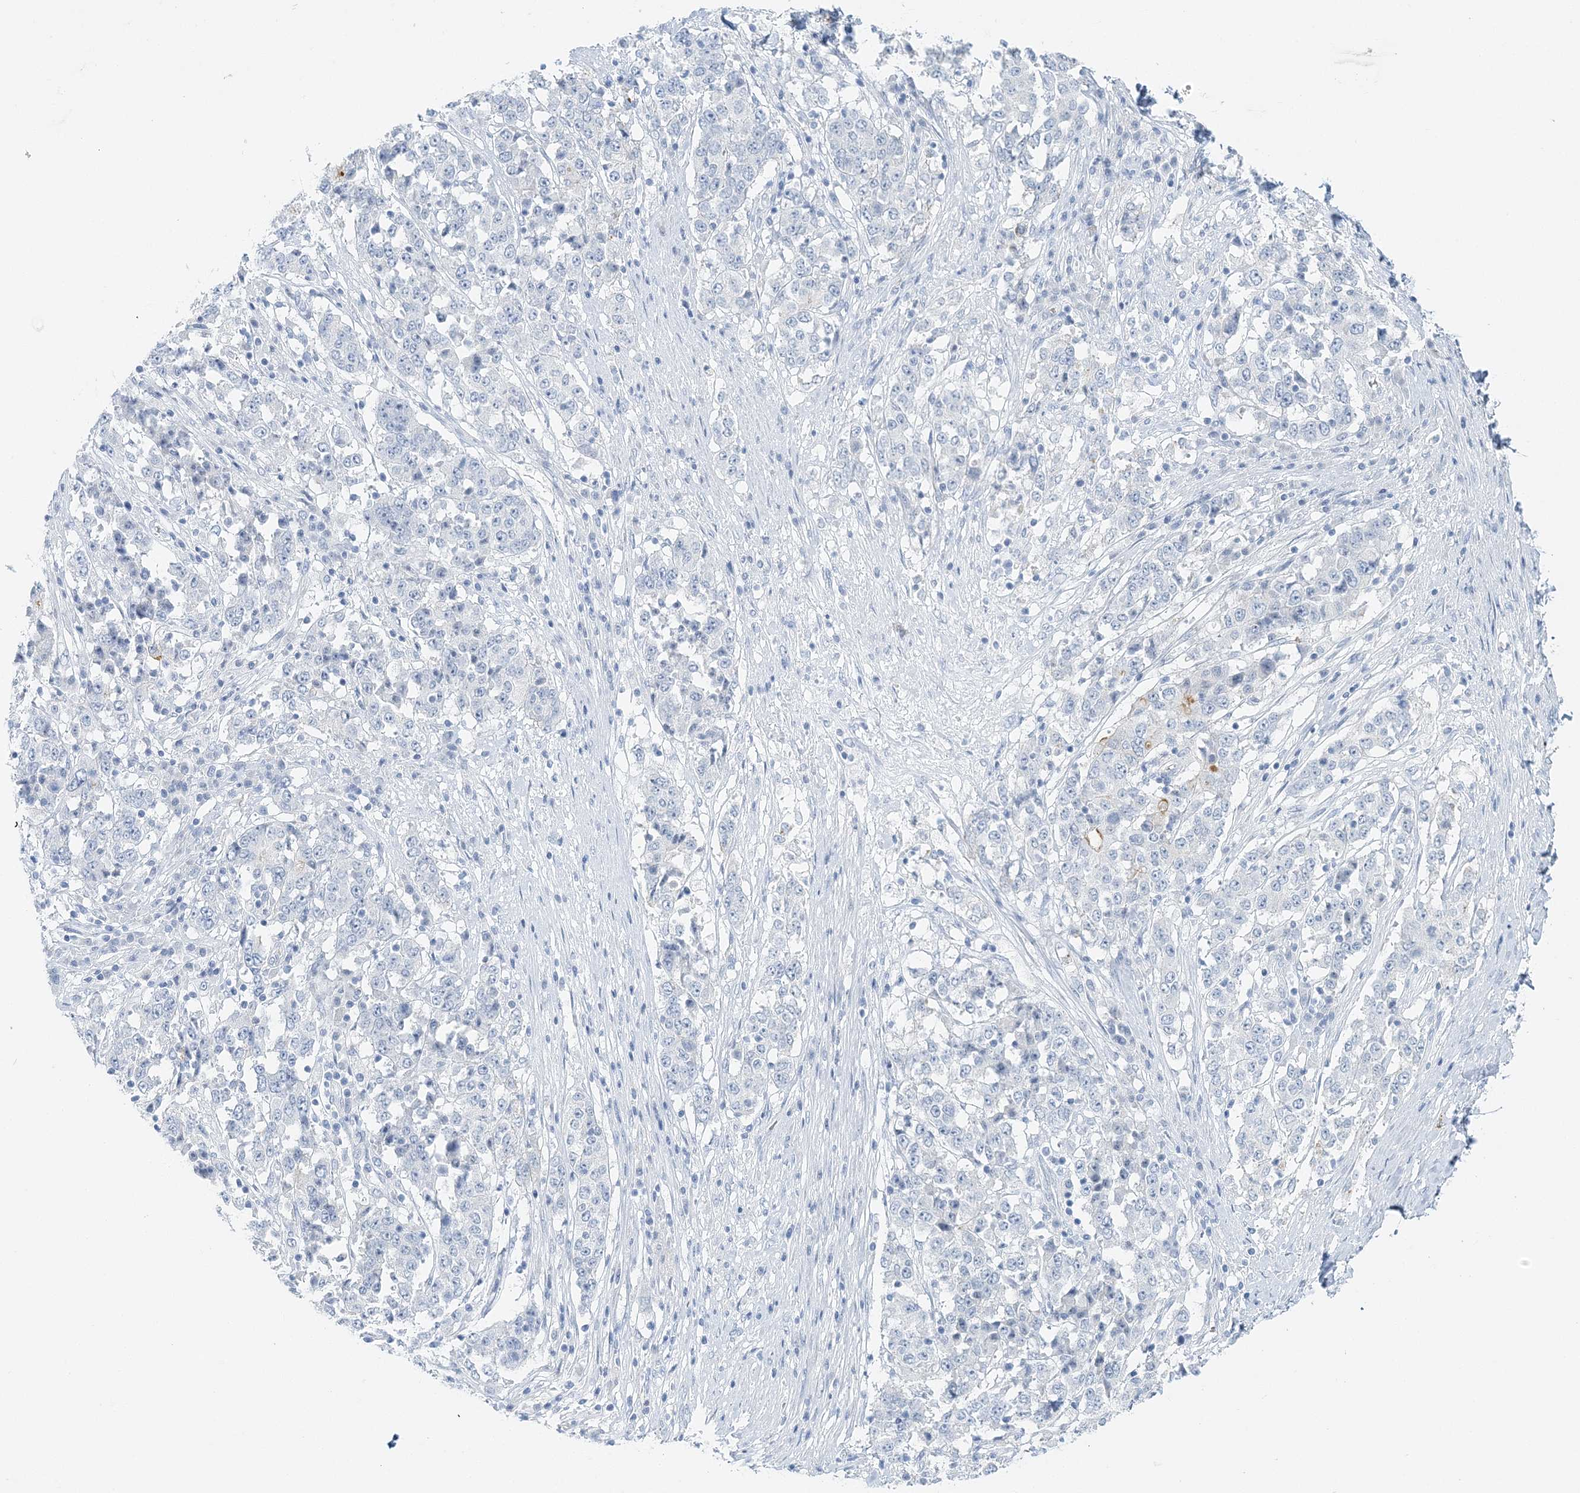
{"staining": {"intensity": "negative", "quantity": "none", "location": "none"}, "tissue": "stomach cancer", "cell_type": "Tumor cells", "image_type": "cancer", "snomed": [{"axis": "morphology", "description": "Adenocarcinoma, NOS"}, {"axis": "topography", "description": "Stomach"}], "caption": "High magnification brightfield microscopy of stomach adenocarcinoma stained with DAB (brown) and counterstained with hematoxylin (blue): tumor cells show no significant expression.", "gene": "VILL", "patient": {"sex": "male", "age": 59}}